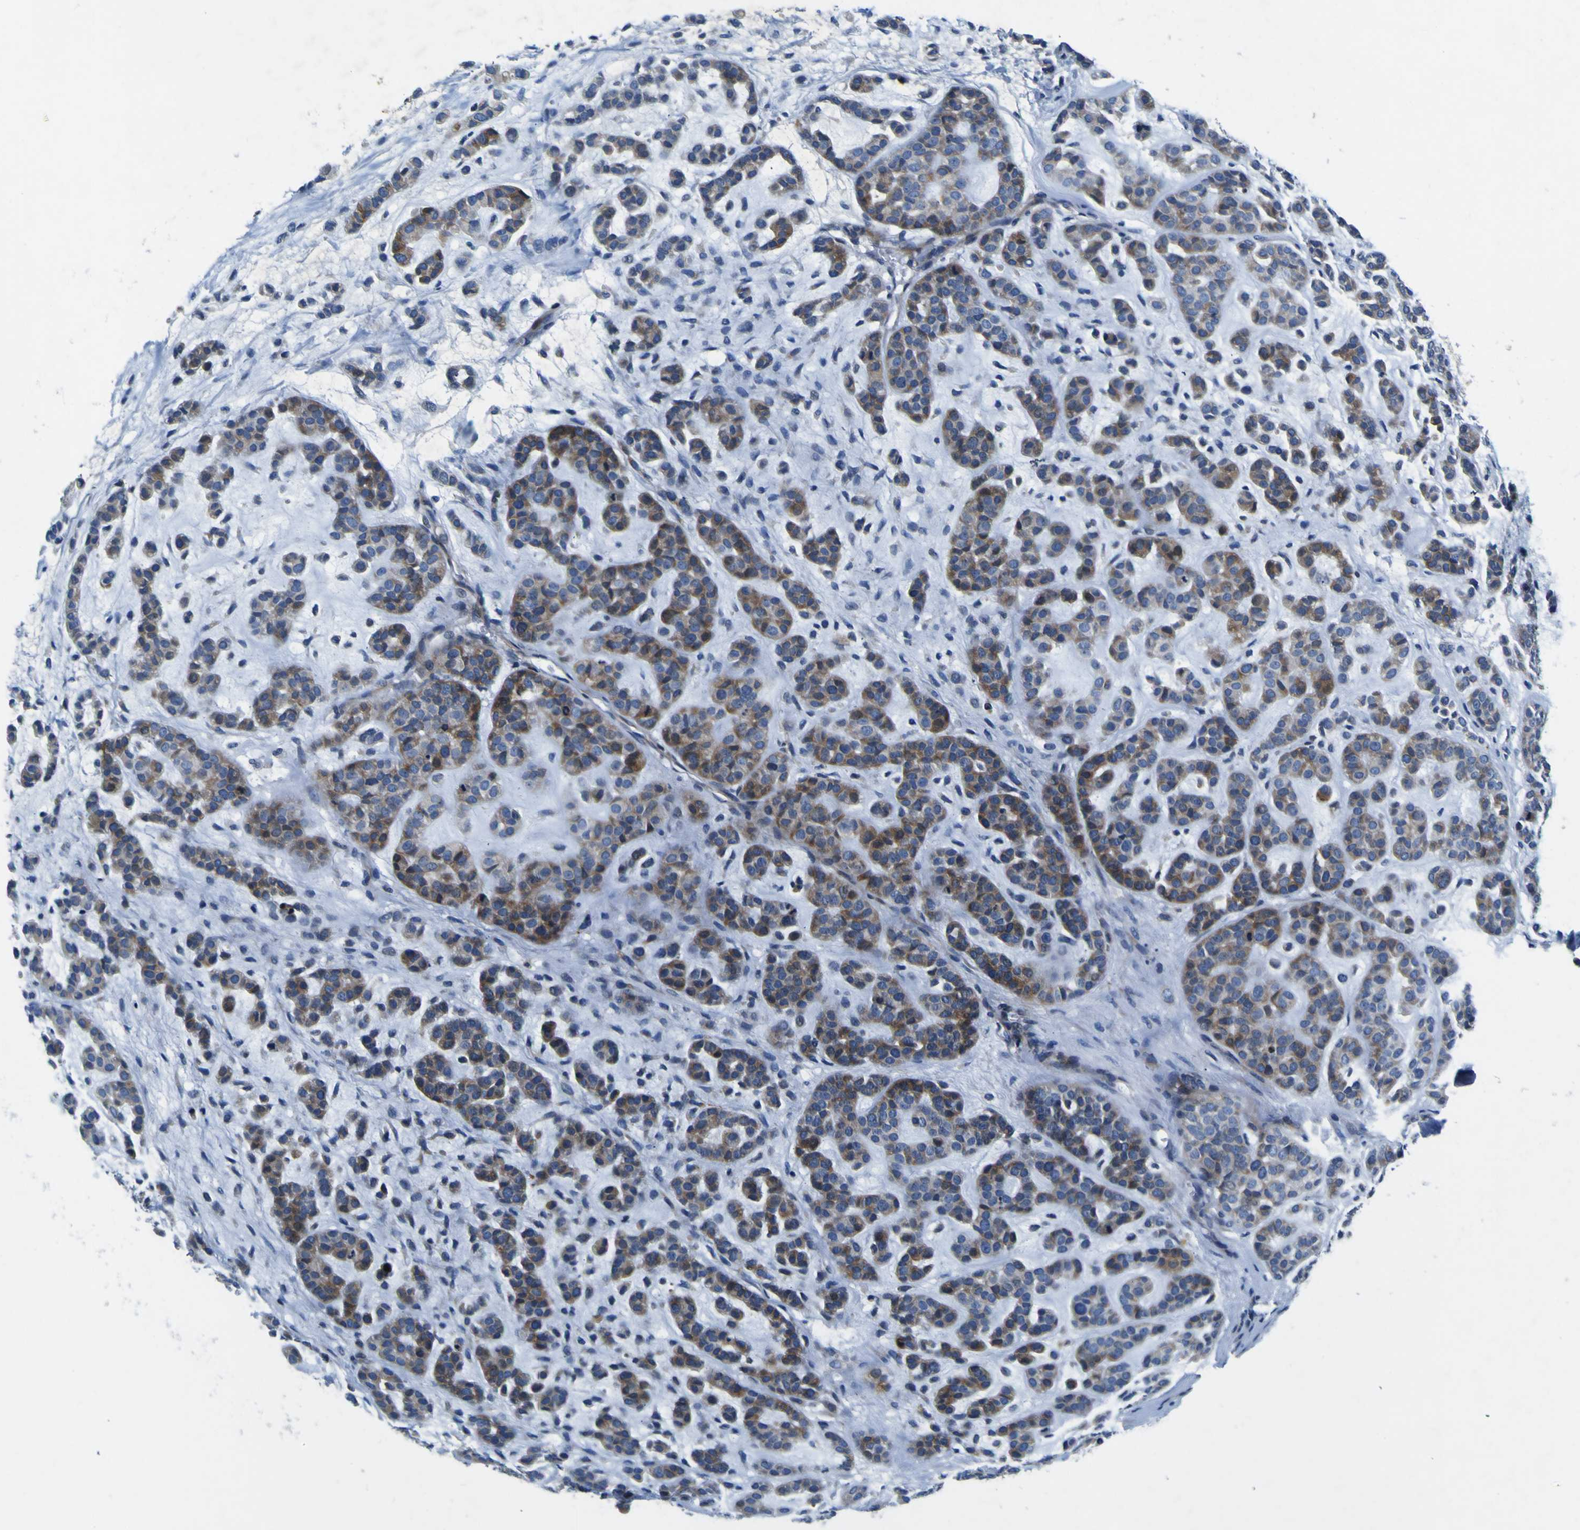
{"staining": {"intensity": "moderate", "quantity": "25%-75%", "location": "cytoplasmic/membranous"}, "tissue": "head and neck cancer", "cell_type": "Tumor cells", "image_type": "cancer", "snomed": [{"axis": "morphology", "description": "Adenocarcinoma, NOS"}, {"axis": "morphology", "description": "Adenoma, NOS"}, {"axis": "topography", "description": "Head-Neck"}], "caption": "DAB (3,3'-diaminobenzidine) immunohistochemical staining of head and neck cancer reveals moderate cytoplasmic/membranous protein positivity in about 25%-75% of tumor cells. (DAB IHC with brightfield microscopy, high magnification).", "gene": "AGAP3", "patient": {"sex": "female", "age": 55}}